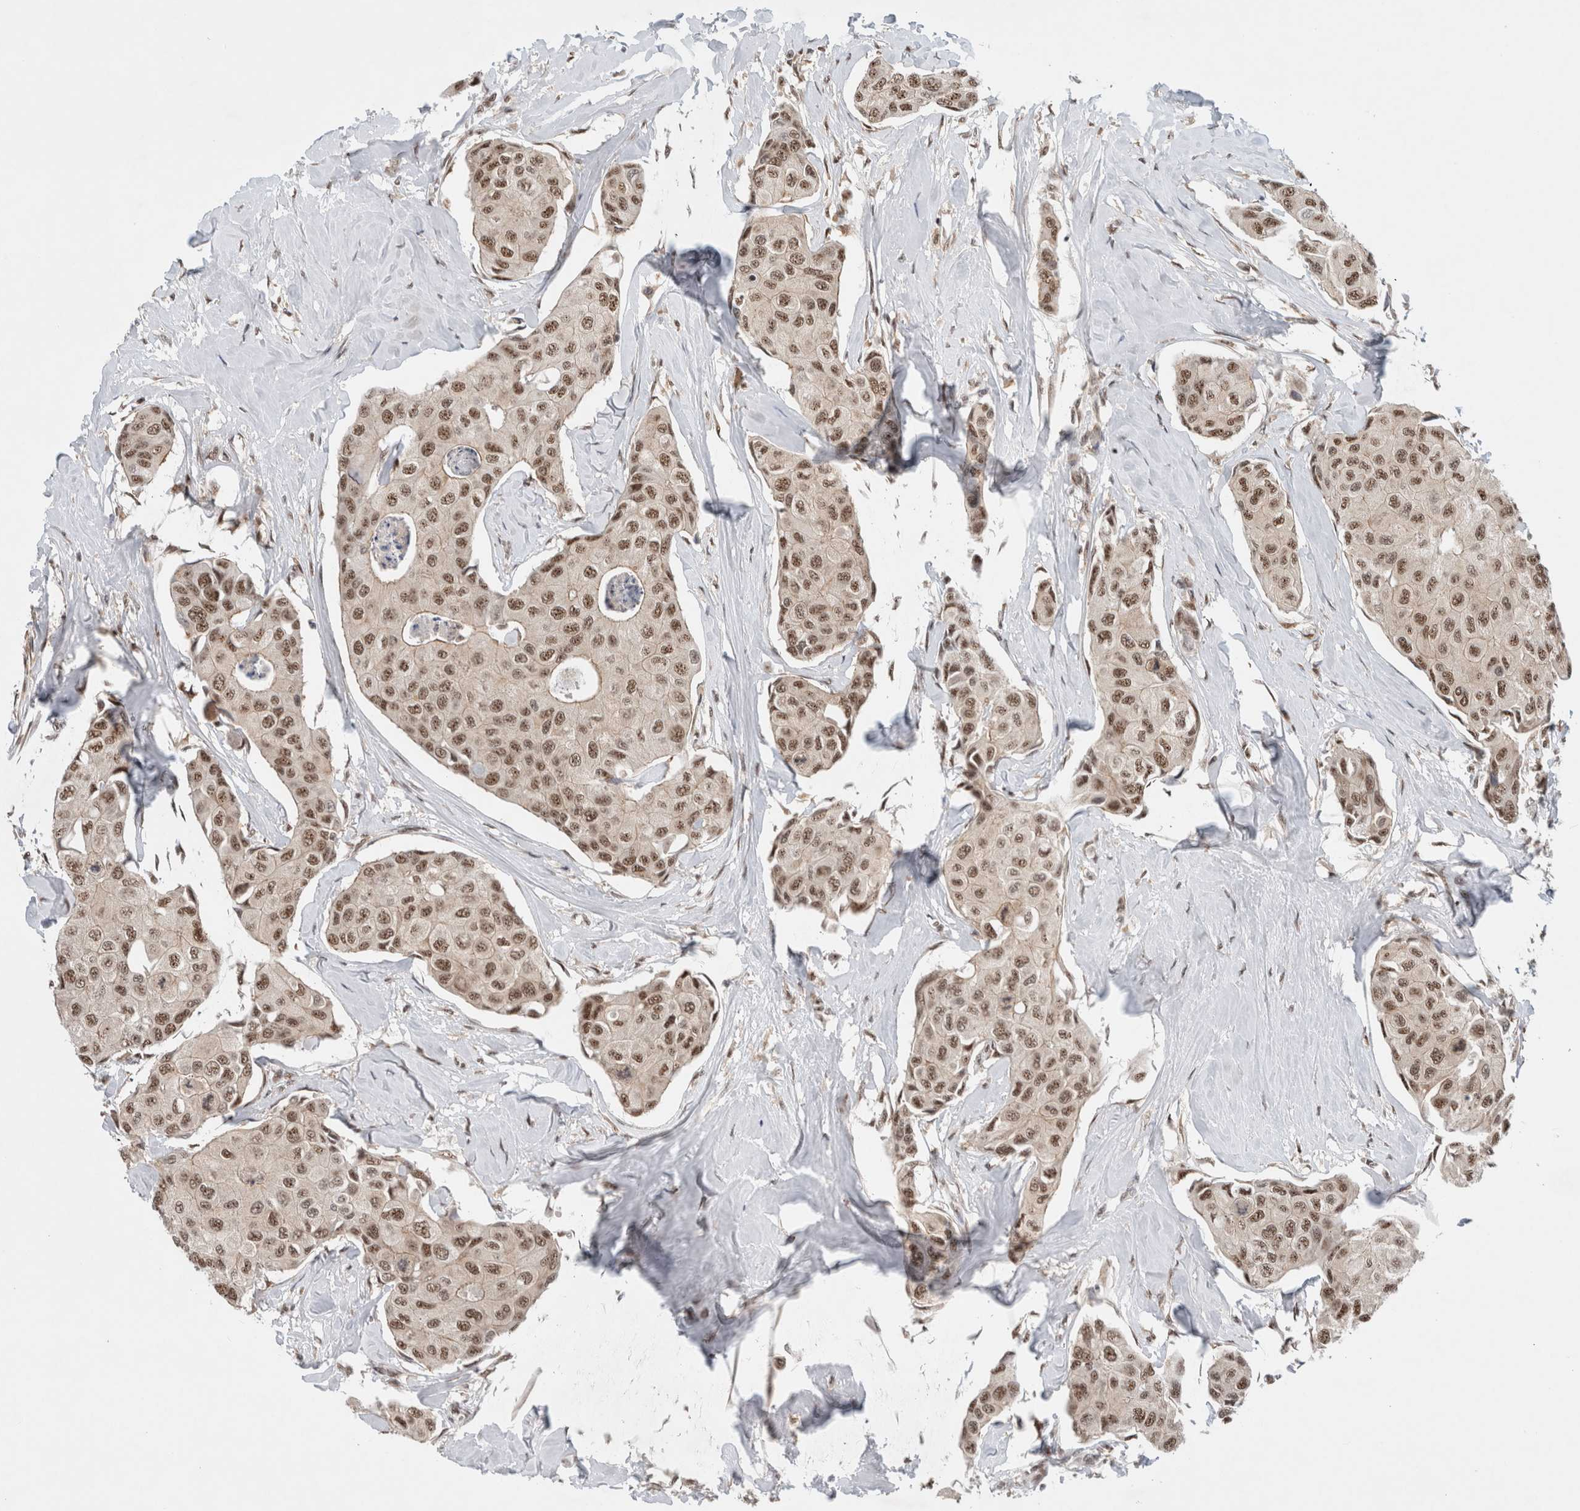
{"staining": {"intensity": "moderate", "quantity": ">75%", "location": "nuclear"}, "tissue": "breast cancer", "cell_type": "Tumor cells", "image_type": "cancer", "snomed": [{"axis": "morphology", "description": "Duct carcinoma"}, {"axis": "topography", "description": "Breast"}], "caption": "Immunohistochemical staining of invasive ductal carcinoma (breast) shows medium levels of moderate nuclear protein positivity in approximately >75% of tumor cells.", "gene": "NCAPG2", "patient": {"sex": "female", "age": 80}}